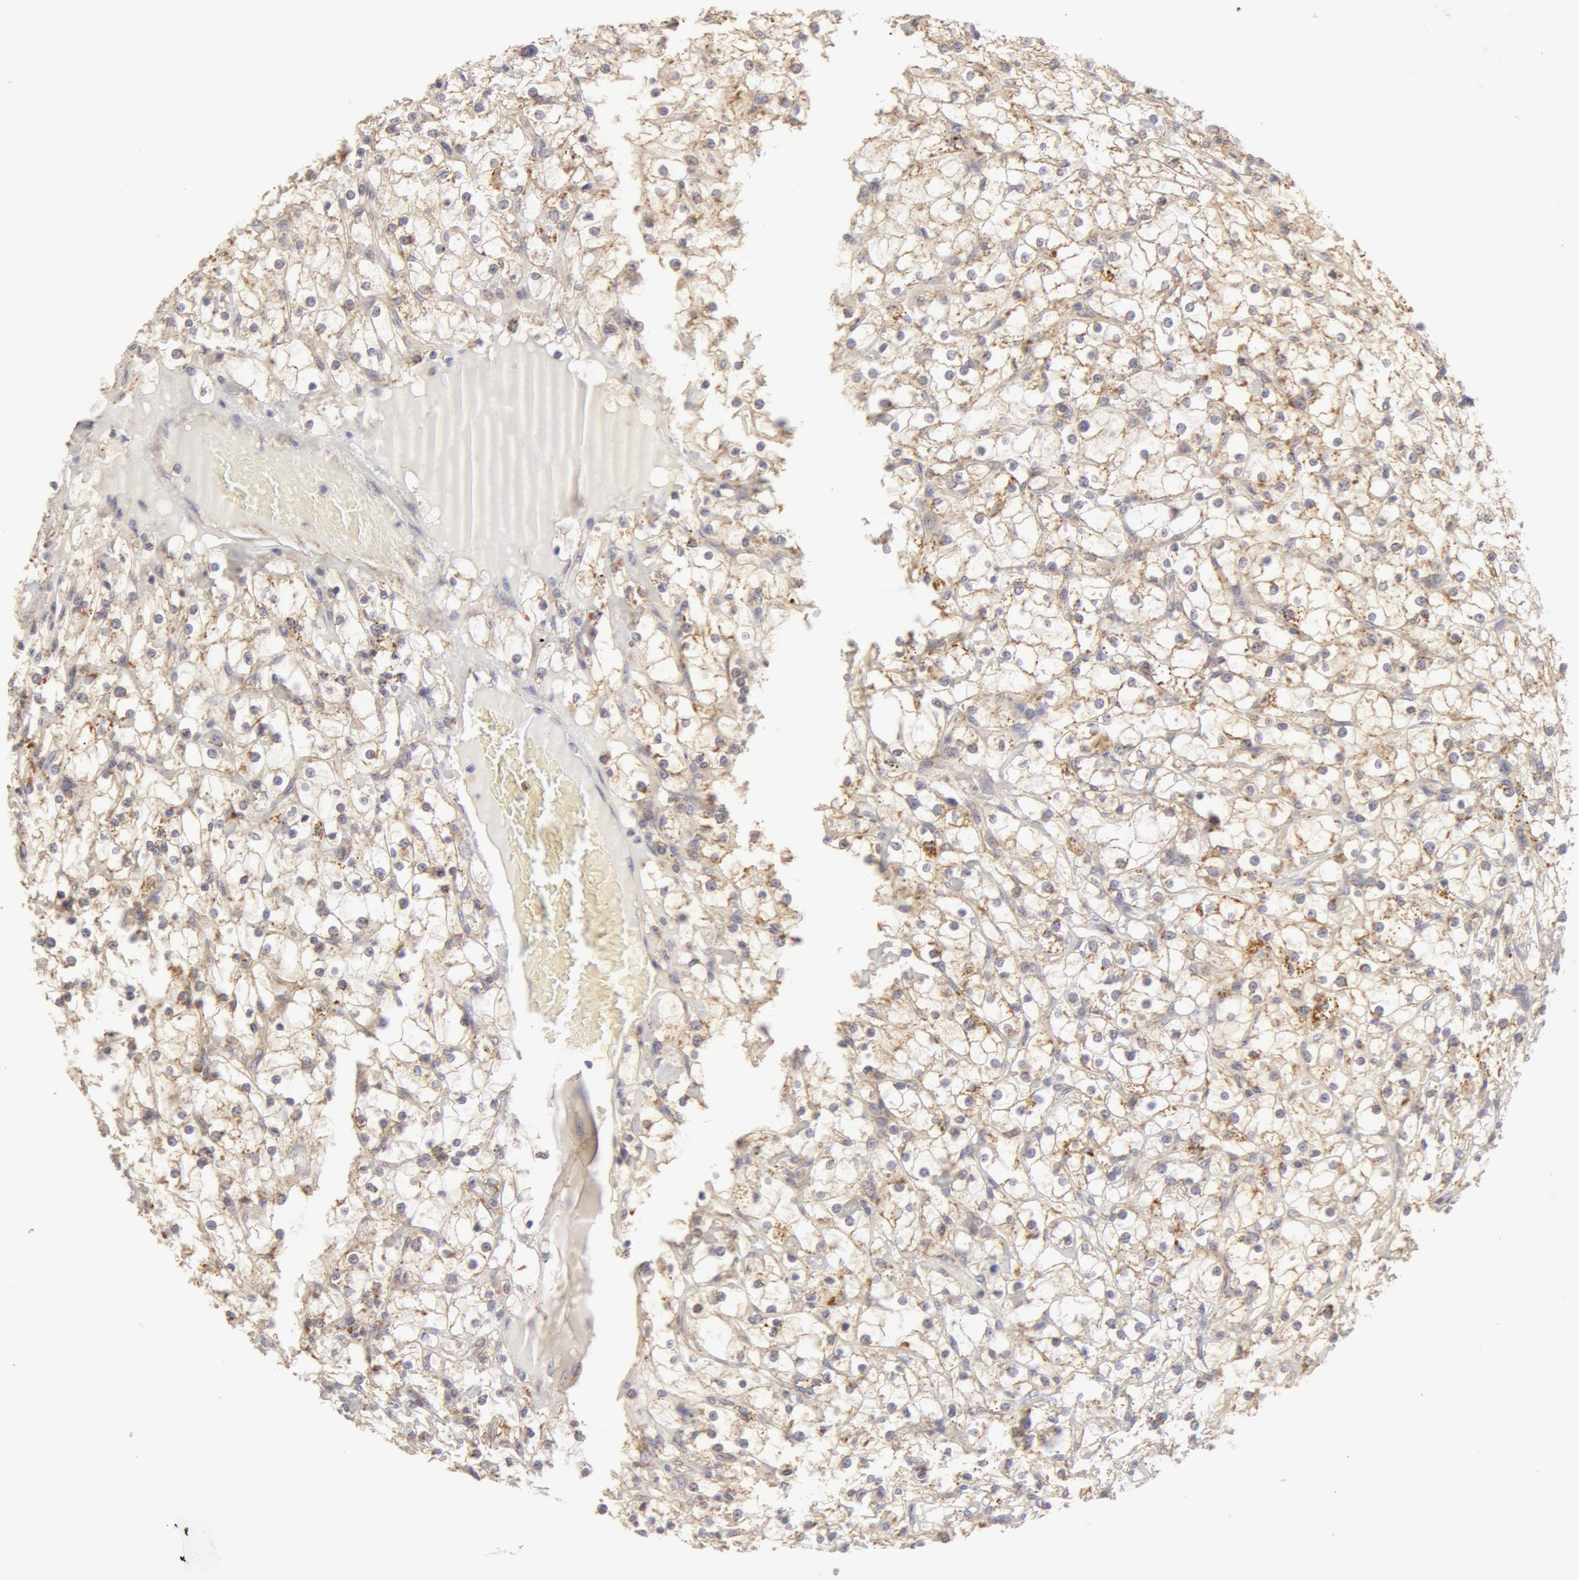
{"staining": {"intensity": "negative", "quantity": "none", "location": "none"}, "tissue": "renal cancer", "cell_type": "Tumor cells", "image_type": "cancer", "snomed": [{"axis": "morphology", "description": "Adenocarcinoma, NOS"}, {"axis": "topography", "description": "Kidney"}], "caption": "An immunohistochemistry (IHC) histopathology image of renal cancer is shown. There is no staining in tumor cells of renal cancer.", "gene": "ADPRH", "patient": {"sex": "female", "age": 73}}